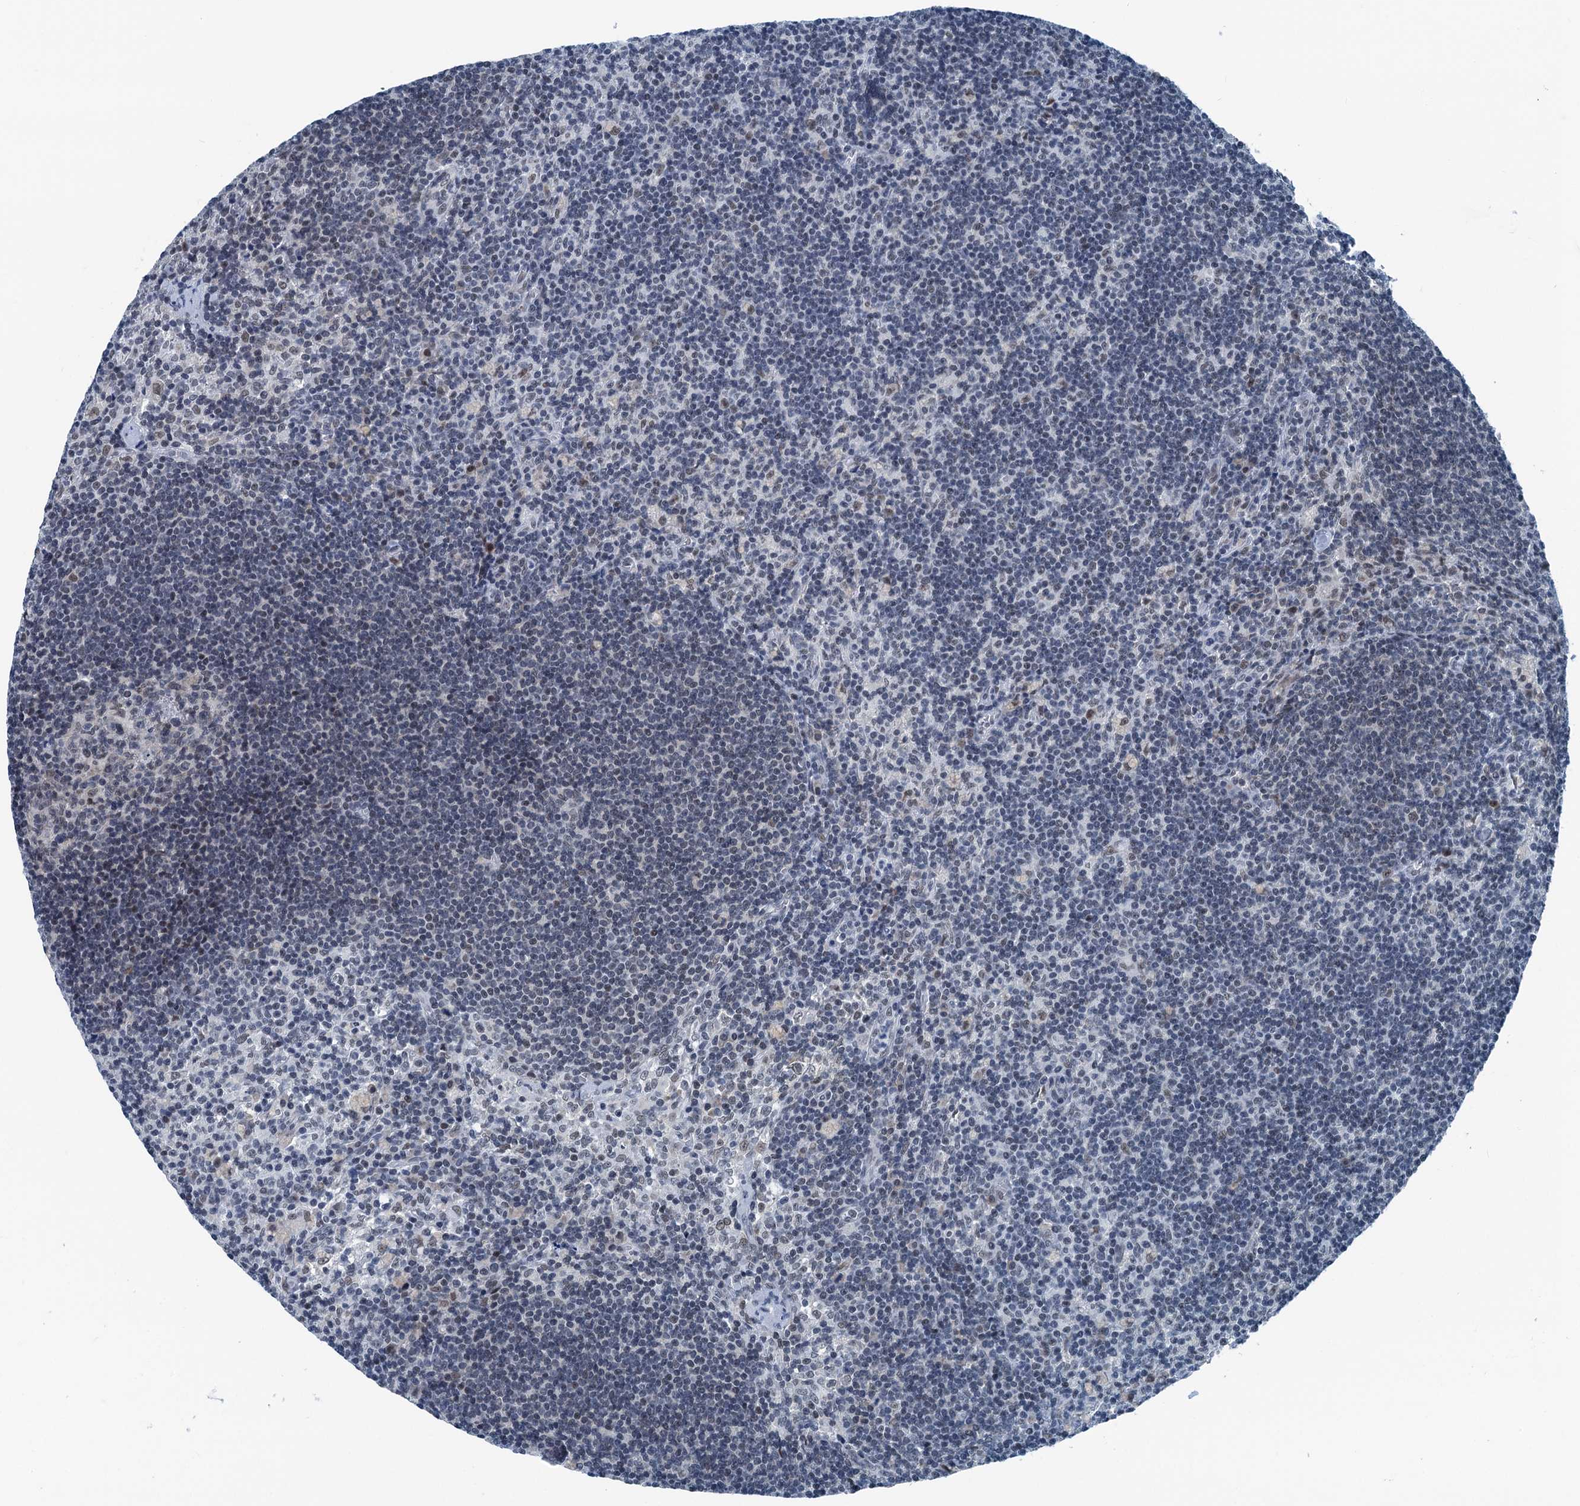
{"staining": {"intensity": "negative", "quantity": "none", "location": "none"}, "tissue": "lymph node", "cell_type": "Germinal center cells", "image_type": "normal", "snomed": [{"axis": "morphology", "description": "Normal tissue, NOS"}, {"axis": "topography", "description": "Lymph node"}], "caption": "This histopathology image is of normal lymph node stained with immunohistochemistry (IHC) to label a protein in brown with the nuclei are counter-stained blue. There is no expression in germinal center cells.", "gene": "TRPT1", "patient": {"sex": "male", "age": 69}}